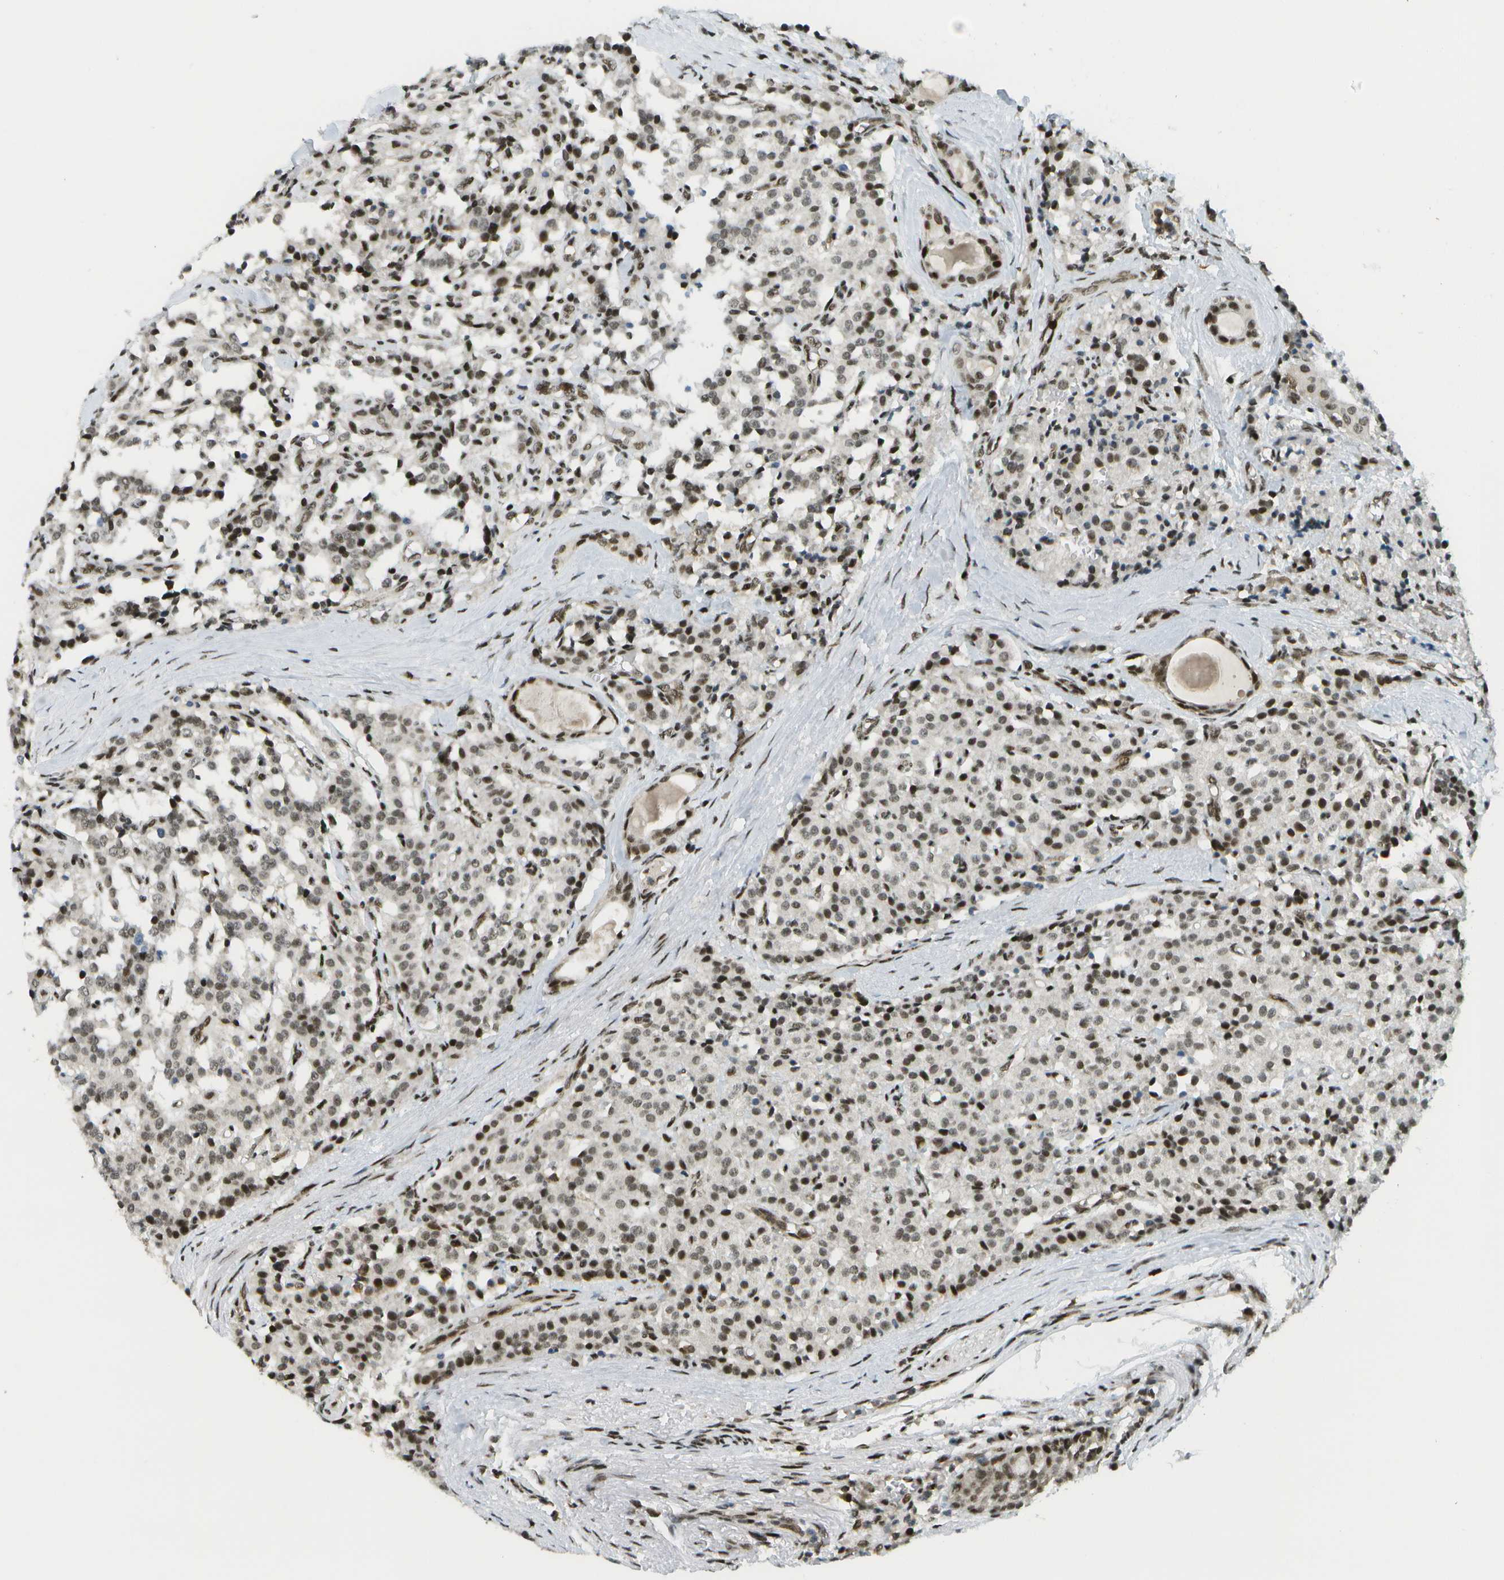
{"staining": {"intensity": "moderate", "quantity": ">75%", "location": "nuclear"}, "tissue": "carcinoid", "cell_type": "Tumor cells", "image_type": "cancer", "snomed": [{"axis": "morphology", "description": "Carcinoid, malignant, NOS"}, {"axis": "topography", "description": "Lung"}], "caption": "Malignant carcinoid stained with a brown dye reveals moderate nuclear positive positivity in approximately >75% of tumor cells.", "gene": "IRF7", "patient": {"sex": "male", "age": 30}}